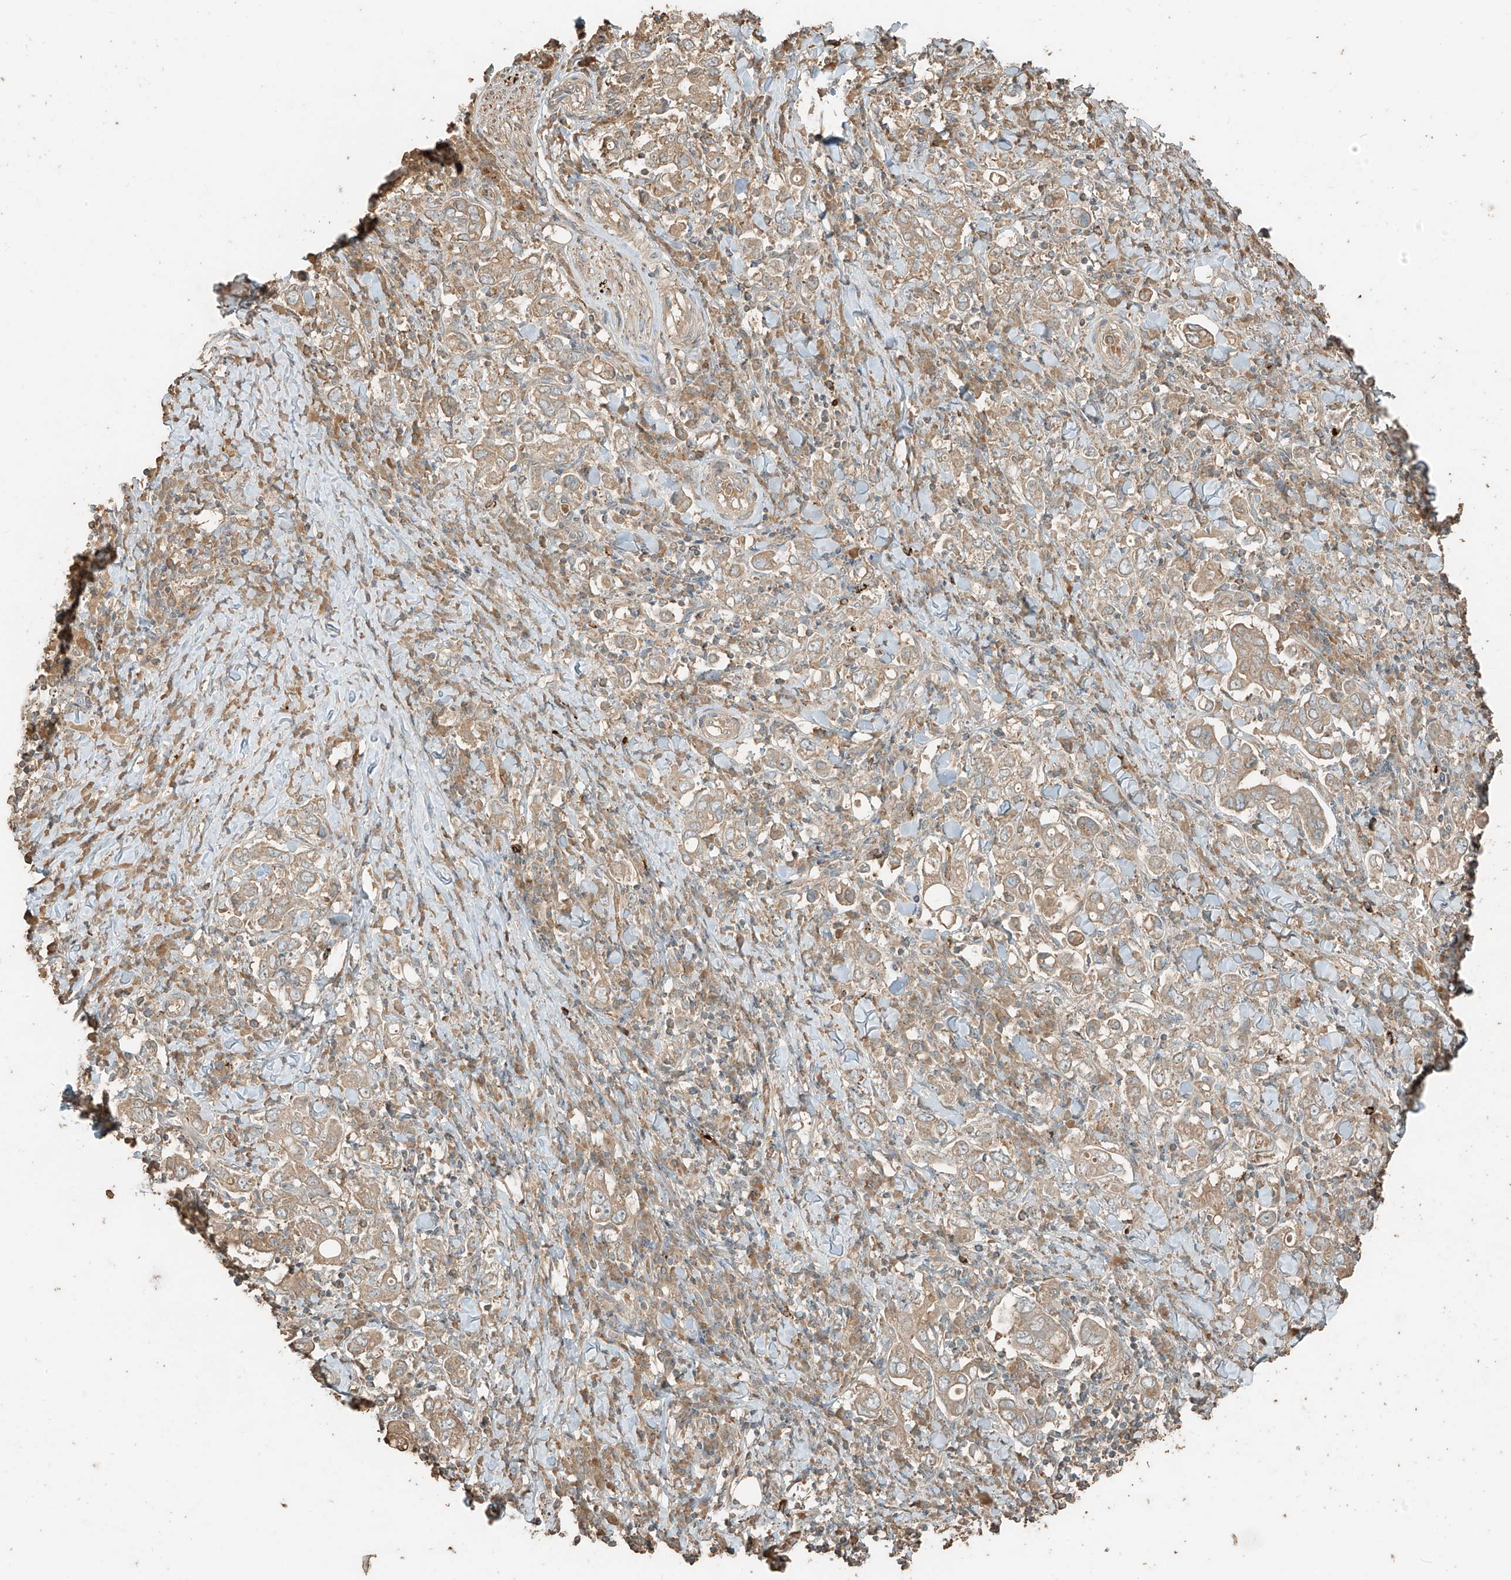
{"staining": {"intensity": "weak", "quantity": ">75%", "location": "cytoplasmic/membranous"}, "tissue": "stomach cancer", "cell_type": "Tumor cells", "image_type": "cancer", "snomed": [{"axis": "morphology", "description": "Adenocarcinoma, NOS"}, {"axis": "topography", "description": "Stomach, upper"}], "caption": "Immunohistochemistry (IHC) of stomach adenocarcinoma shows low levels of weak cytoplasmic/membranous staining in approximately >75% of tumor cells. The protein of interest is stained brown, and the nuclei are stained in blue (DAB IHC with brightfield microscopy, high magnification).", "gene": "RFTN2", "patient": {"sex": "male", "age": 62}}